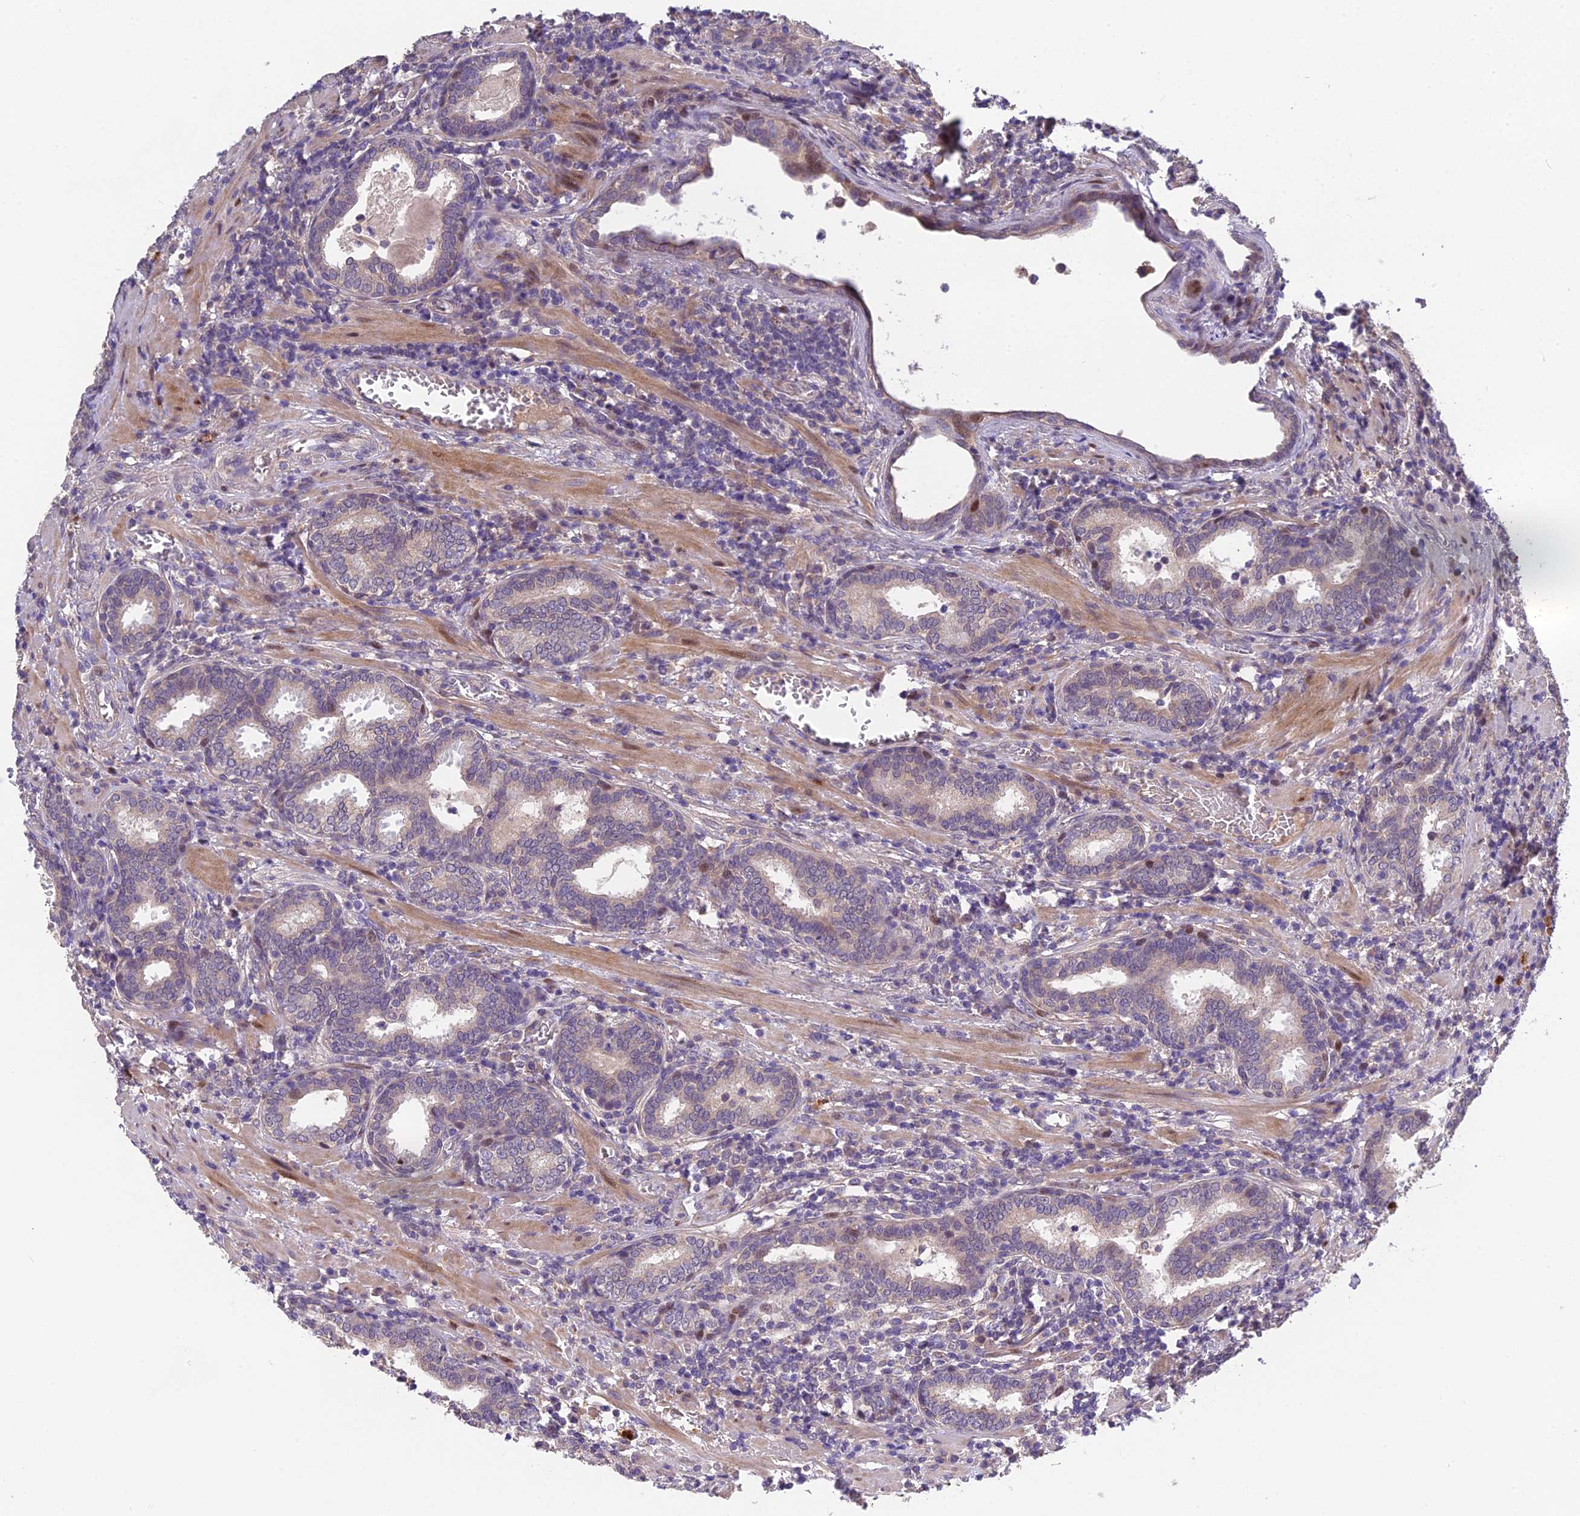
{"staining": {"intensity": "negative", "quantity": "none", "location": "none"}, "tissue": "prostate cancer", "cell_type": "Tumor cells", "image_type": "cancer", "snomed": [{"axis": "morphology", "description": "Adenocarcinoma, High grade"}, {"axis": "topography", "description": "Prostate"}], "caption": "DAB immunohistochemical staining of adenocarcinoma (high-grade) (prostate) reveals no significant expression in tumor cells.", "gene": "PUS10", "patient": {"sex": "male", "age": 69}}